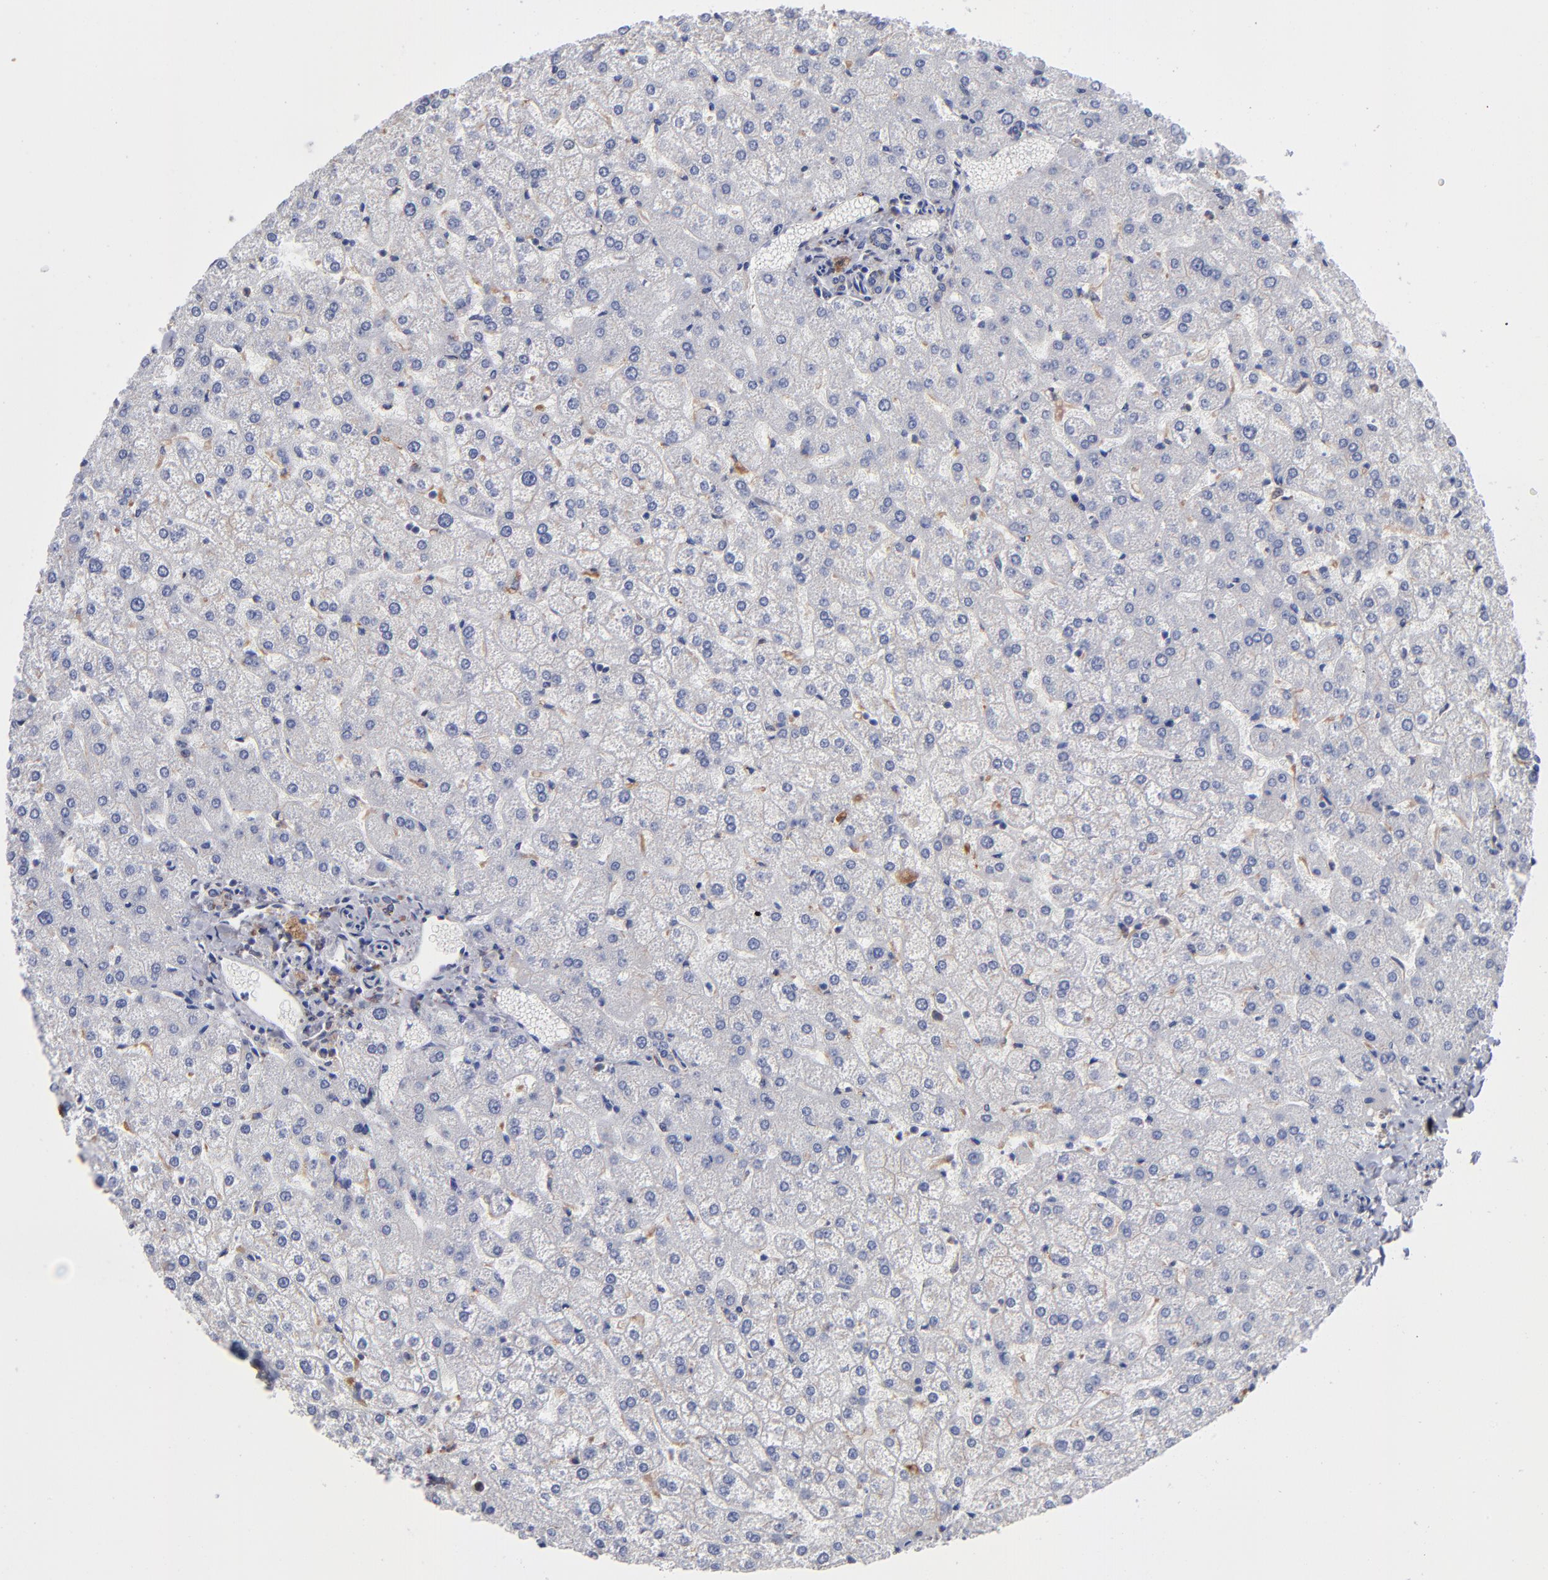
{"staining": {"intensity": "negative", "quantity": "none", "location": "none"}, "tissue": "liver", "cell_type": "Cholangiocytes", "image_type": "normal", "snomed": [{"axis": "morphology", "description": "Normal tissue, NOS"}, {"axis": "topography", "description": "Liver"}], "caption": "The immunohistochemistry (IHC) micrograph has no significant staining in cholangiocytes of liver. (Brightfield microscopy of DAB IHC at high magnification).", "gene": "RRAGA", "patient": {"sex": "female", "age": 32}}